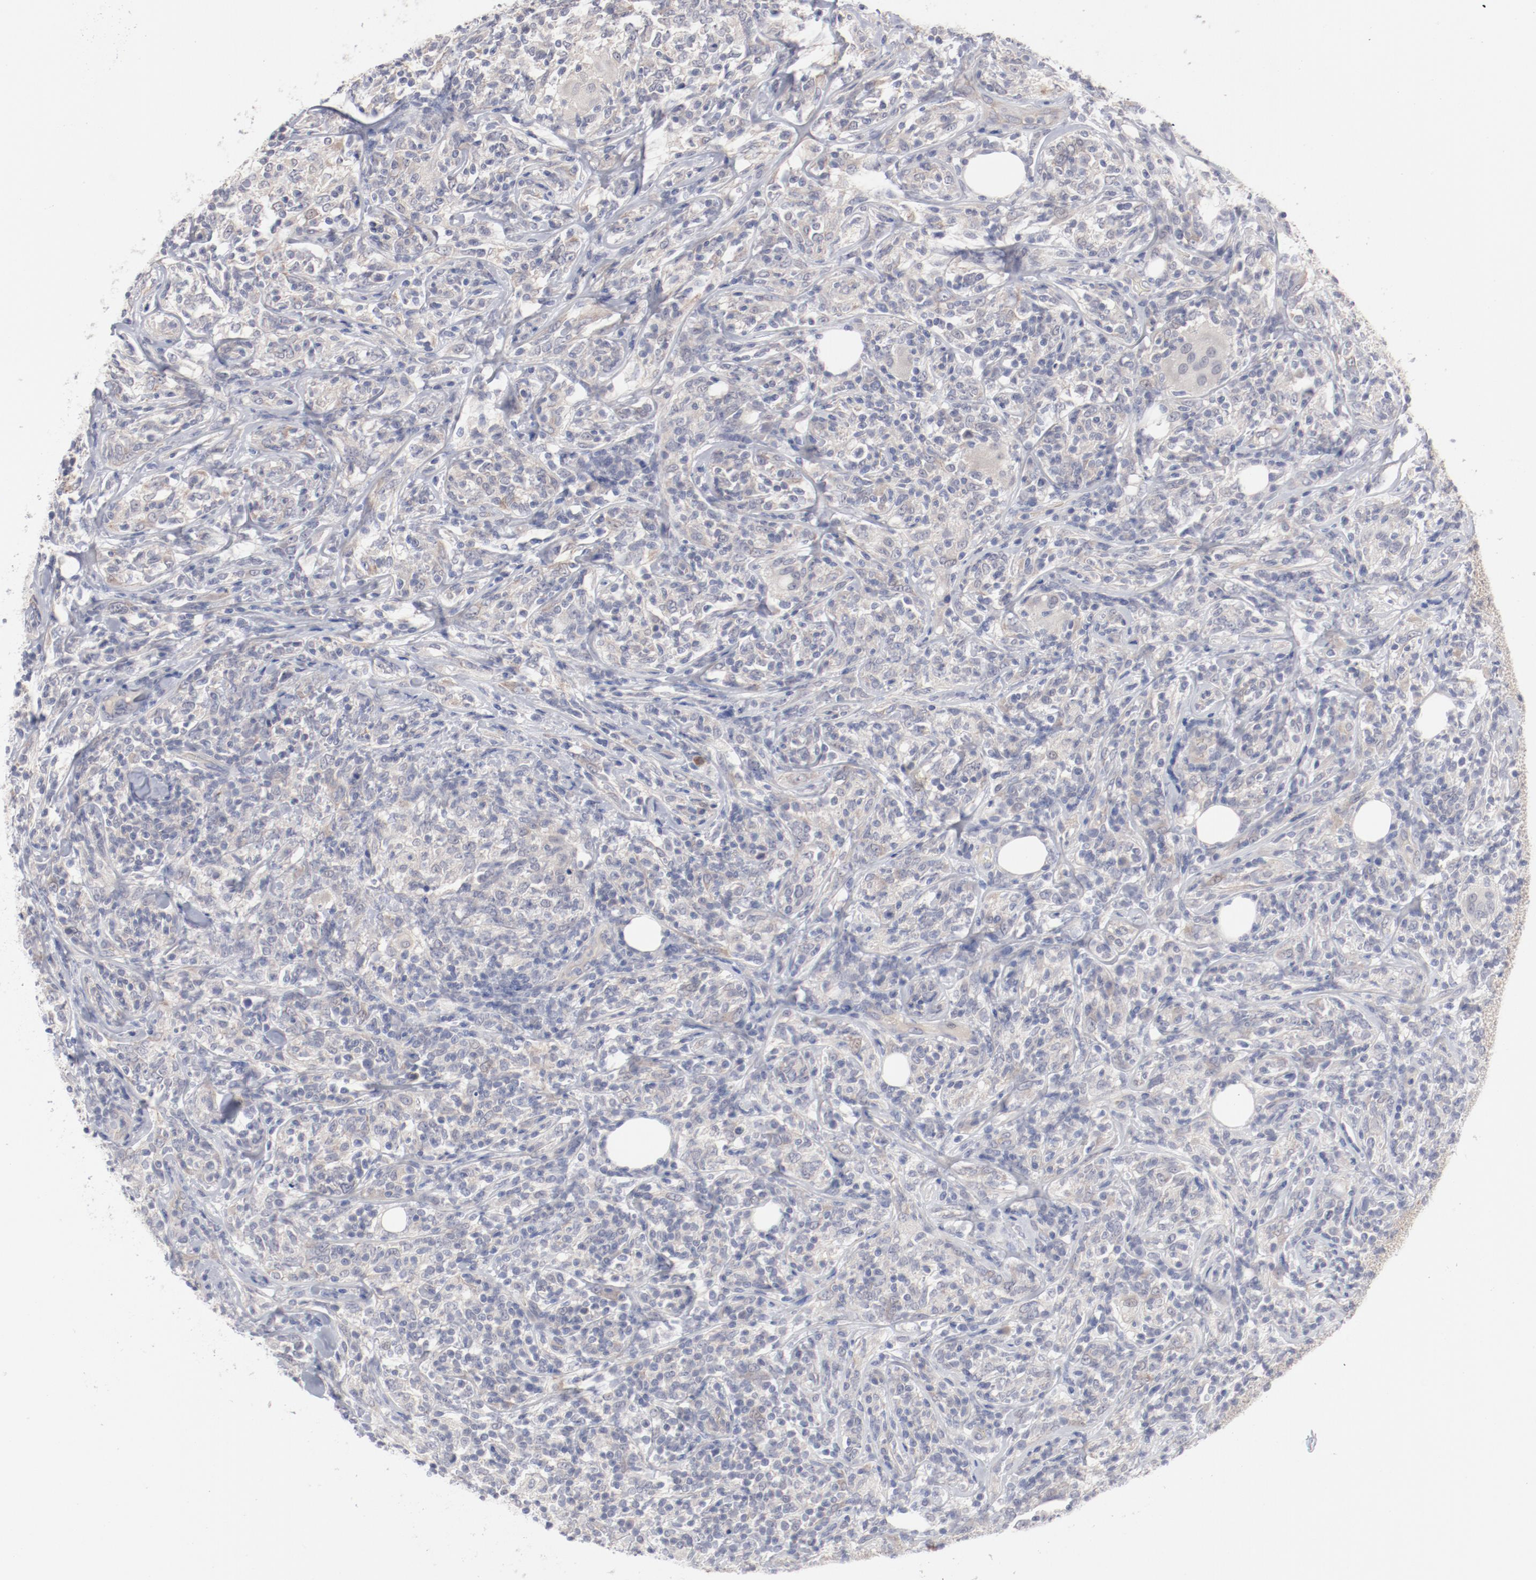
{"staining": {"intensity": "negative", "quantity": "none", "location": "none"}, "tissue": "lymphoma", "cell_type": "Tumor cells", "image_type": "cancer", "snomed": [{"axis": "morphology", "description": "Malignant lymphoma, non-Hodgkin's type, High grade"}, {"axis": "topography", "description": "Lymph node"}], "caption": "Immunohistochemistry (IHC) micrograph of malignant lymphoma, non-Hodgkin's type (high-grade) stained for a protein (brown), which displays no expression in tumor cells.", "gene": "SH3BGR", "patient": {"sex": "female", "age": 84}}